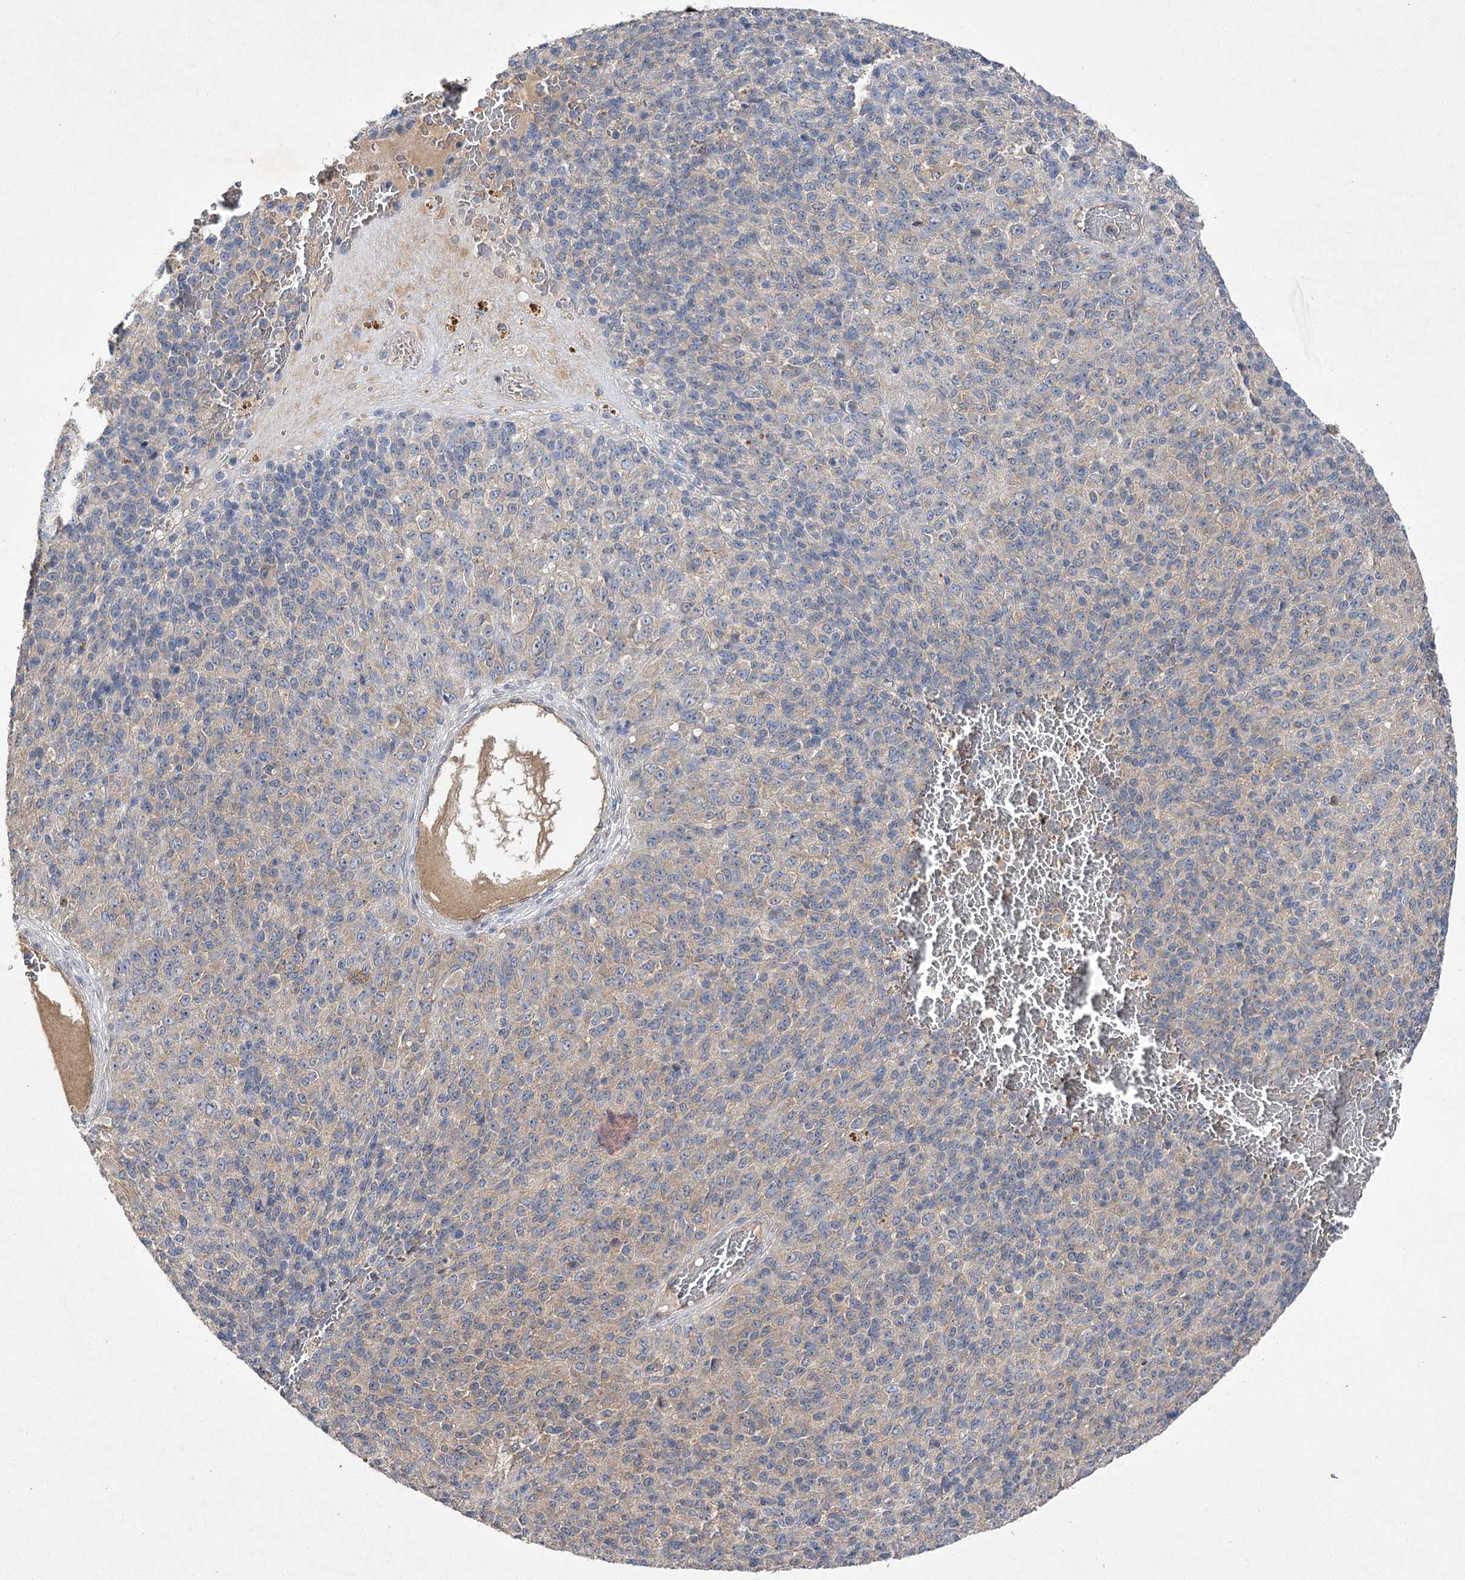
{"staining": {"intensity": "weak", "quantity": "<25%", "location": "cytoplasmic/membranous"}, "tissue": "melanoma", "cell_type": "Tumor cells", "image_type": "cancer", "snomed": [{"axis": "morphology", "description": "Malignant melanoma, Metastatic site"}, {"axis": "topography", "description": "Brain"}], "caption": "The IHC photomicrograph has no significant positivity in tumor cells of malignant melanoma (metastatic site) tissue. (DAB IHC with hematoxylin counter stain).", "gene": "BCR", "patient": {"sex": "female", "age": 56}}